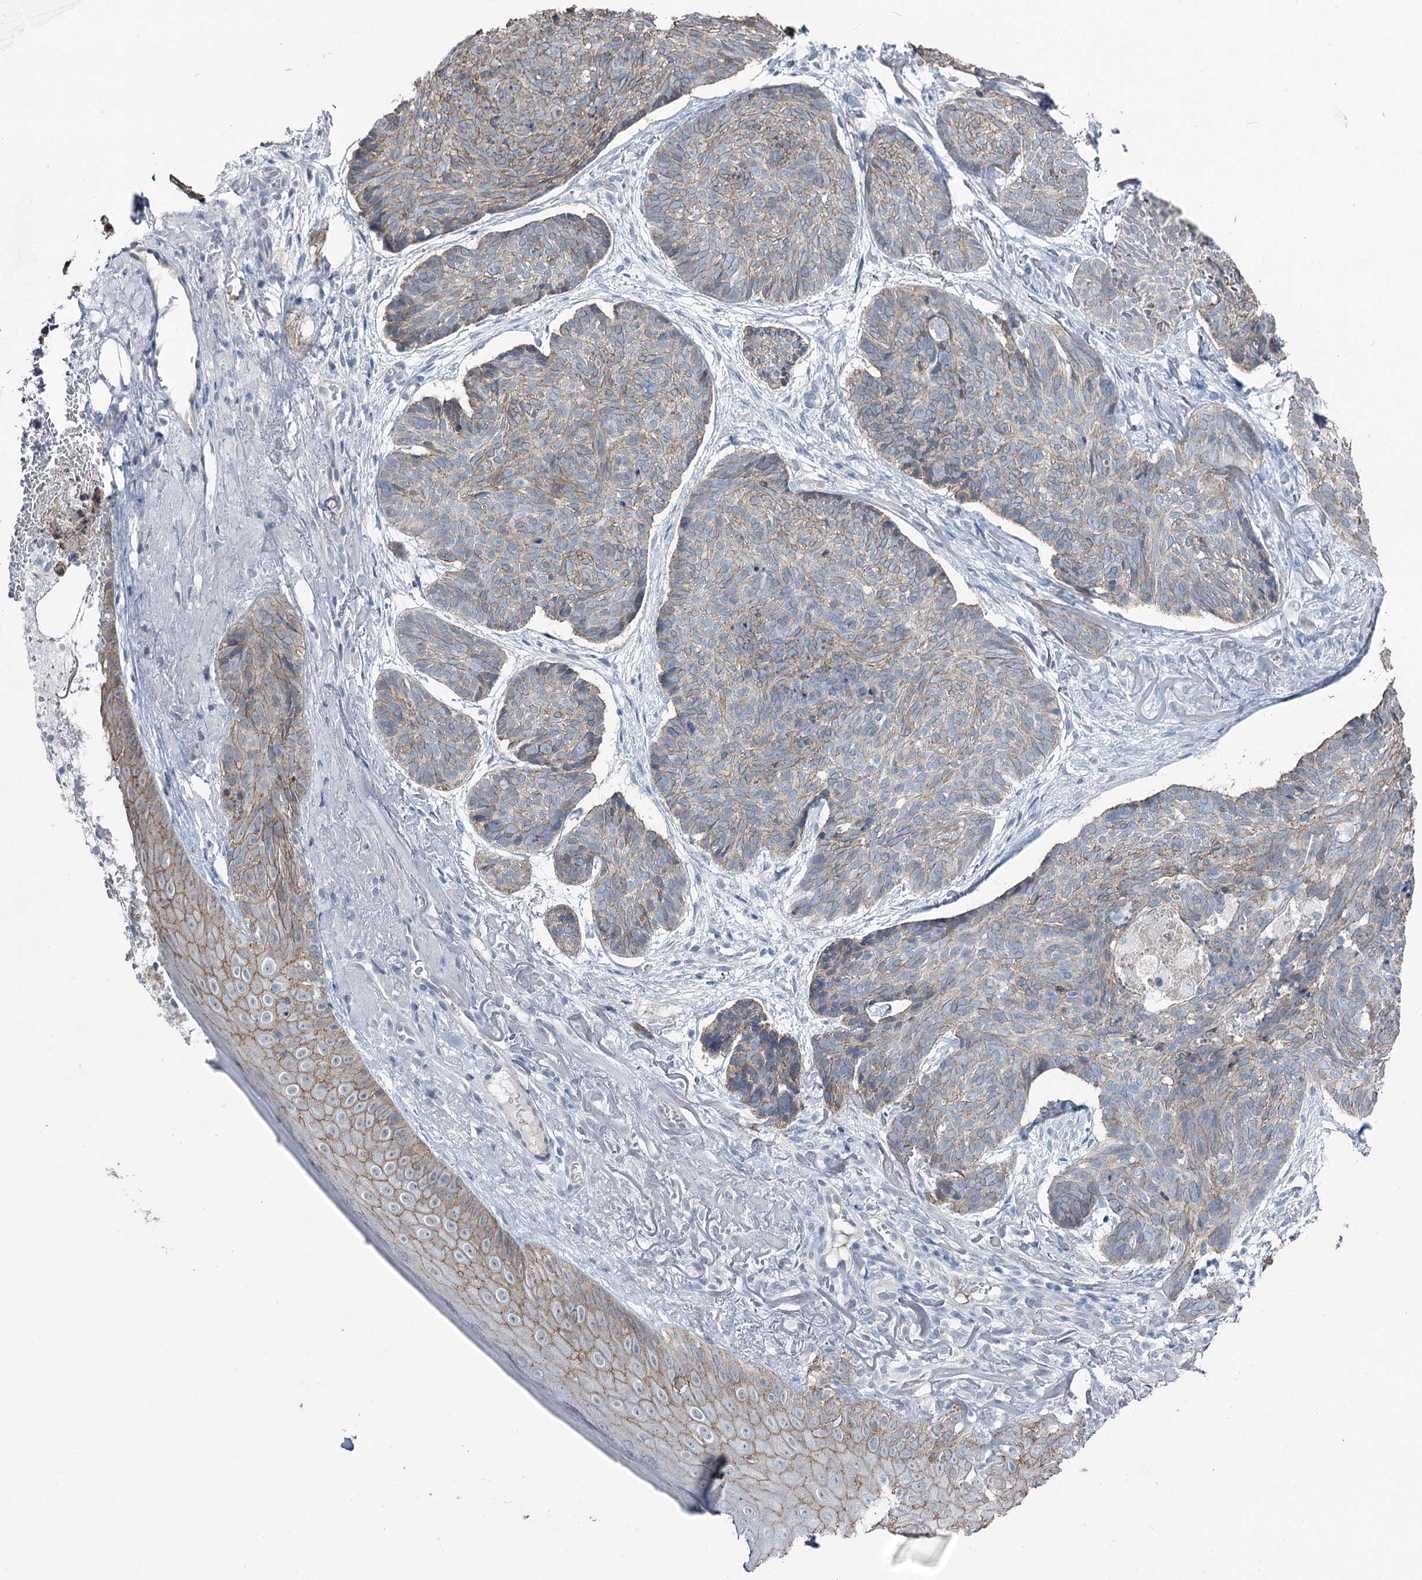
{"staining": {"intensity": "moderate", "quantity": "25%-75%", "location": "cytoplasmic/membranous"}, "tissue": "skin cancer", "cell_type": "Tumor cells", "image_type": "cancer", "snomed": [{"axis": "morphology", "description": "Normal tissue, NOS"}, {"axis": "morphology", "description": "Basal cell carcinoma"}, {"axis": "topography", "description": "Skin"}], "caption": "Immunohistochemical staining of basal cell carcinoma (skin) exhibits medium levels of moderate cytoplasmic/membranous positivity in approximately 25%-75% of tumor cells. (IHC, brightfield microscopy, high magnification).", "gene": "FAM120B", "patient": {"sex": "male", "age": 66}}